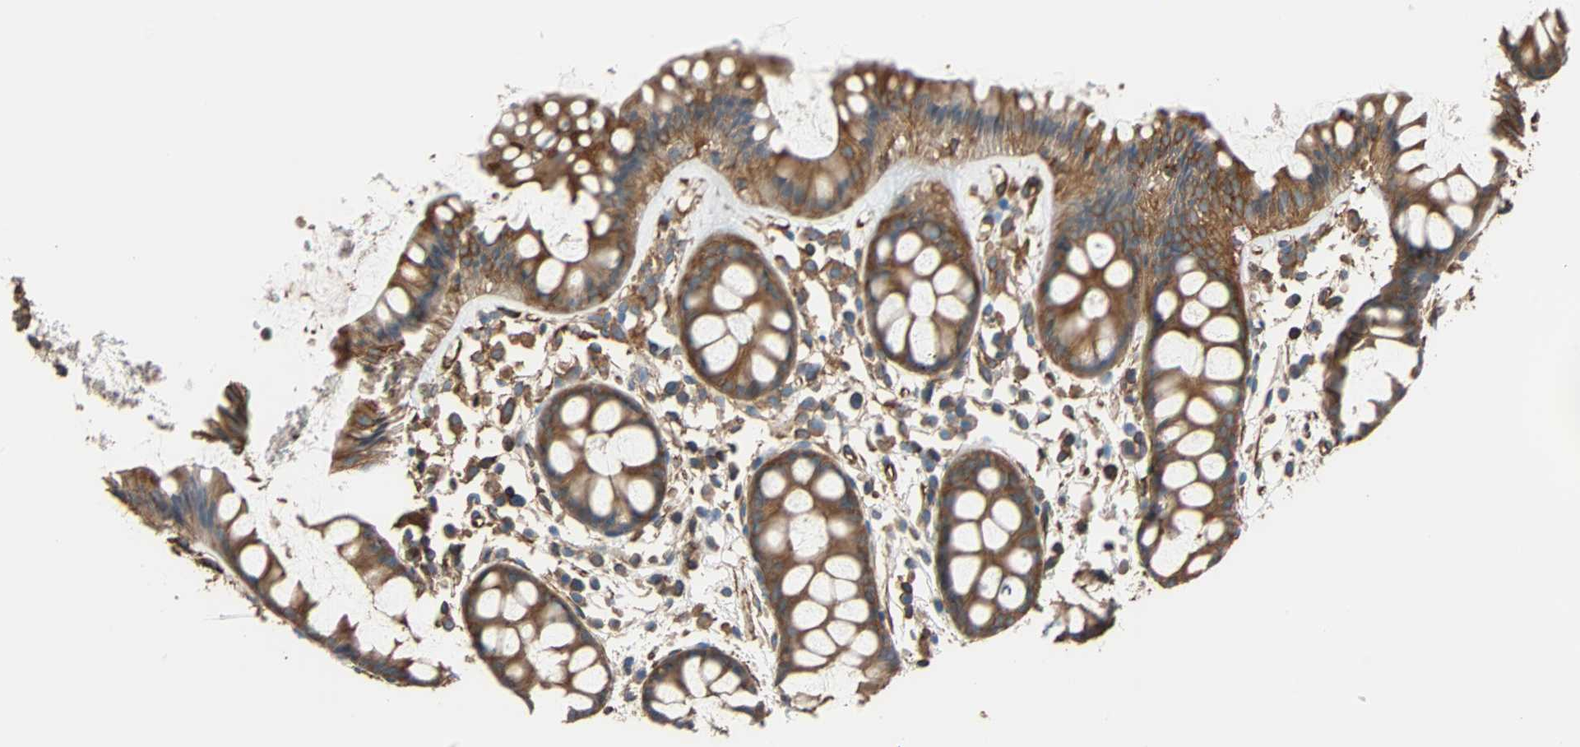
{"staining": {"intensity": "moderate", "quantity": ">75%", "location": "cytoplasmic/membranous"}, "tissue": "rectum", "cell_type": "Glandular cells", "image_type": "normal", "snomed": [{"axis": "morphology", "description": "Normal tissue, NOS"}, {"axis": "topography", "description": "Rectum"}], "caption": "This micrograph exhibits immunohistochemistry (IHC) staining of unremarkable rectum, with medium moderate cytoplasmic/membranous staining in about >75% of glandular cells.", "gene": "GALNT10", "patient": {"sex": "female", "age": 66}}